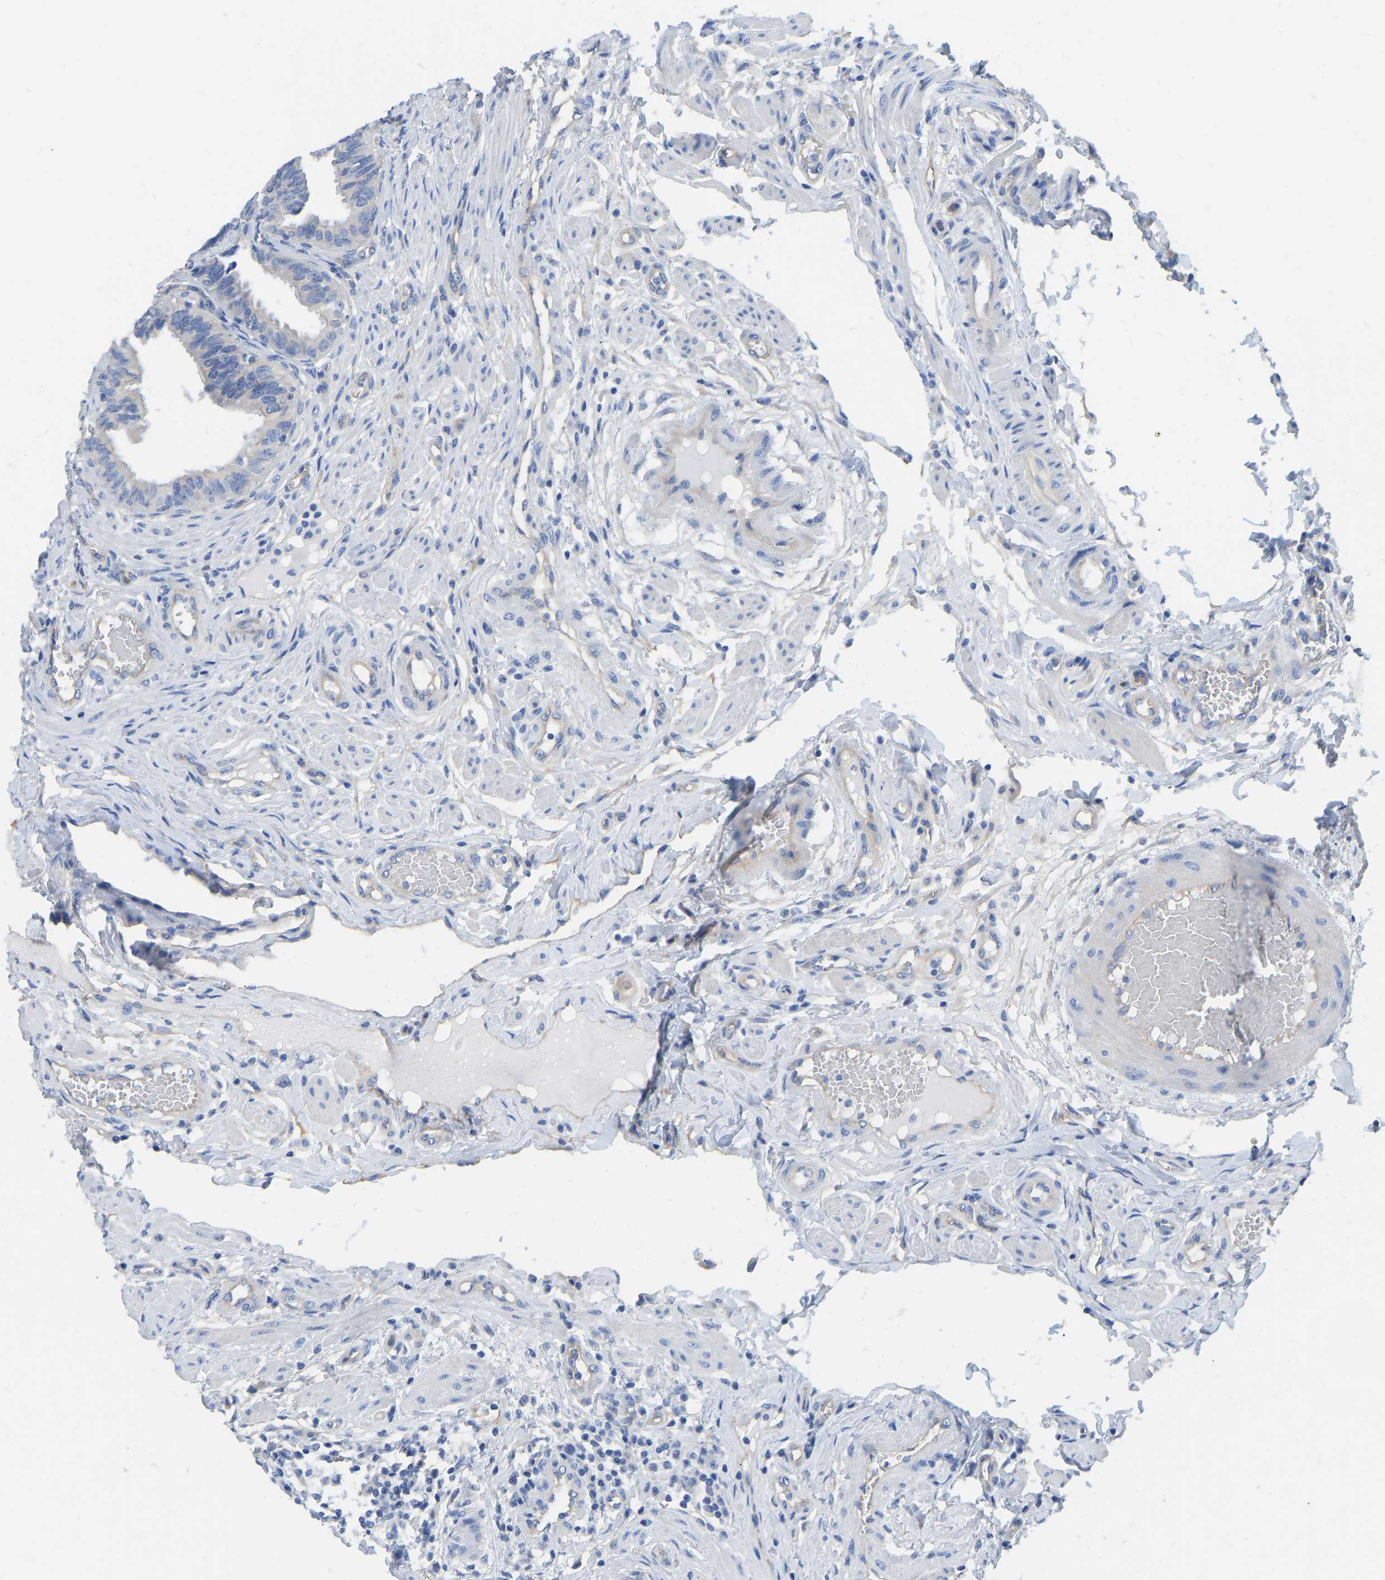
{"staining": {"intensity": "negative", "quantity": "none", "location": "none"}, "tissue": "fallopian tube", "cell_type": "Glandular cells", "image_type": "normal", "snomed": [{"axis": "morphology", "description": "Normal tissue, NOS"}, {"axis": "topography", "description": "Fallopian tube"}, {"axis": "topography", "description": "Placenta"}], "caption": "Micrograph shows no protein positivity in glandular cells of benign fallopian tube. Nuclei are stained in blue.", "gene": "CHAD", "patient": {"sex": "female", "age": 34}}